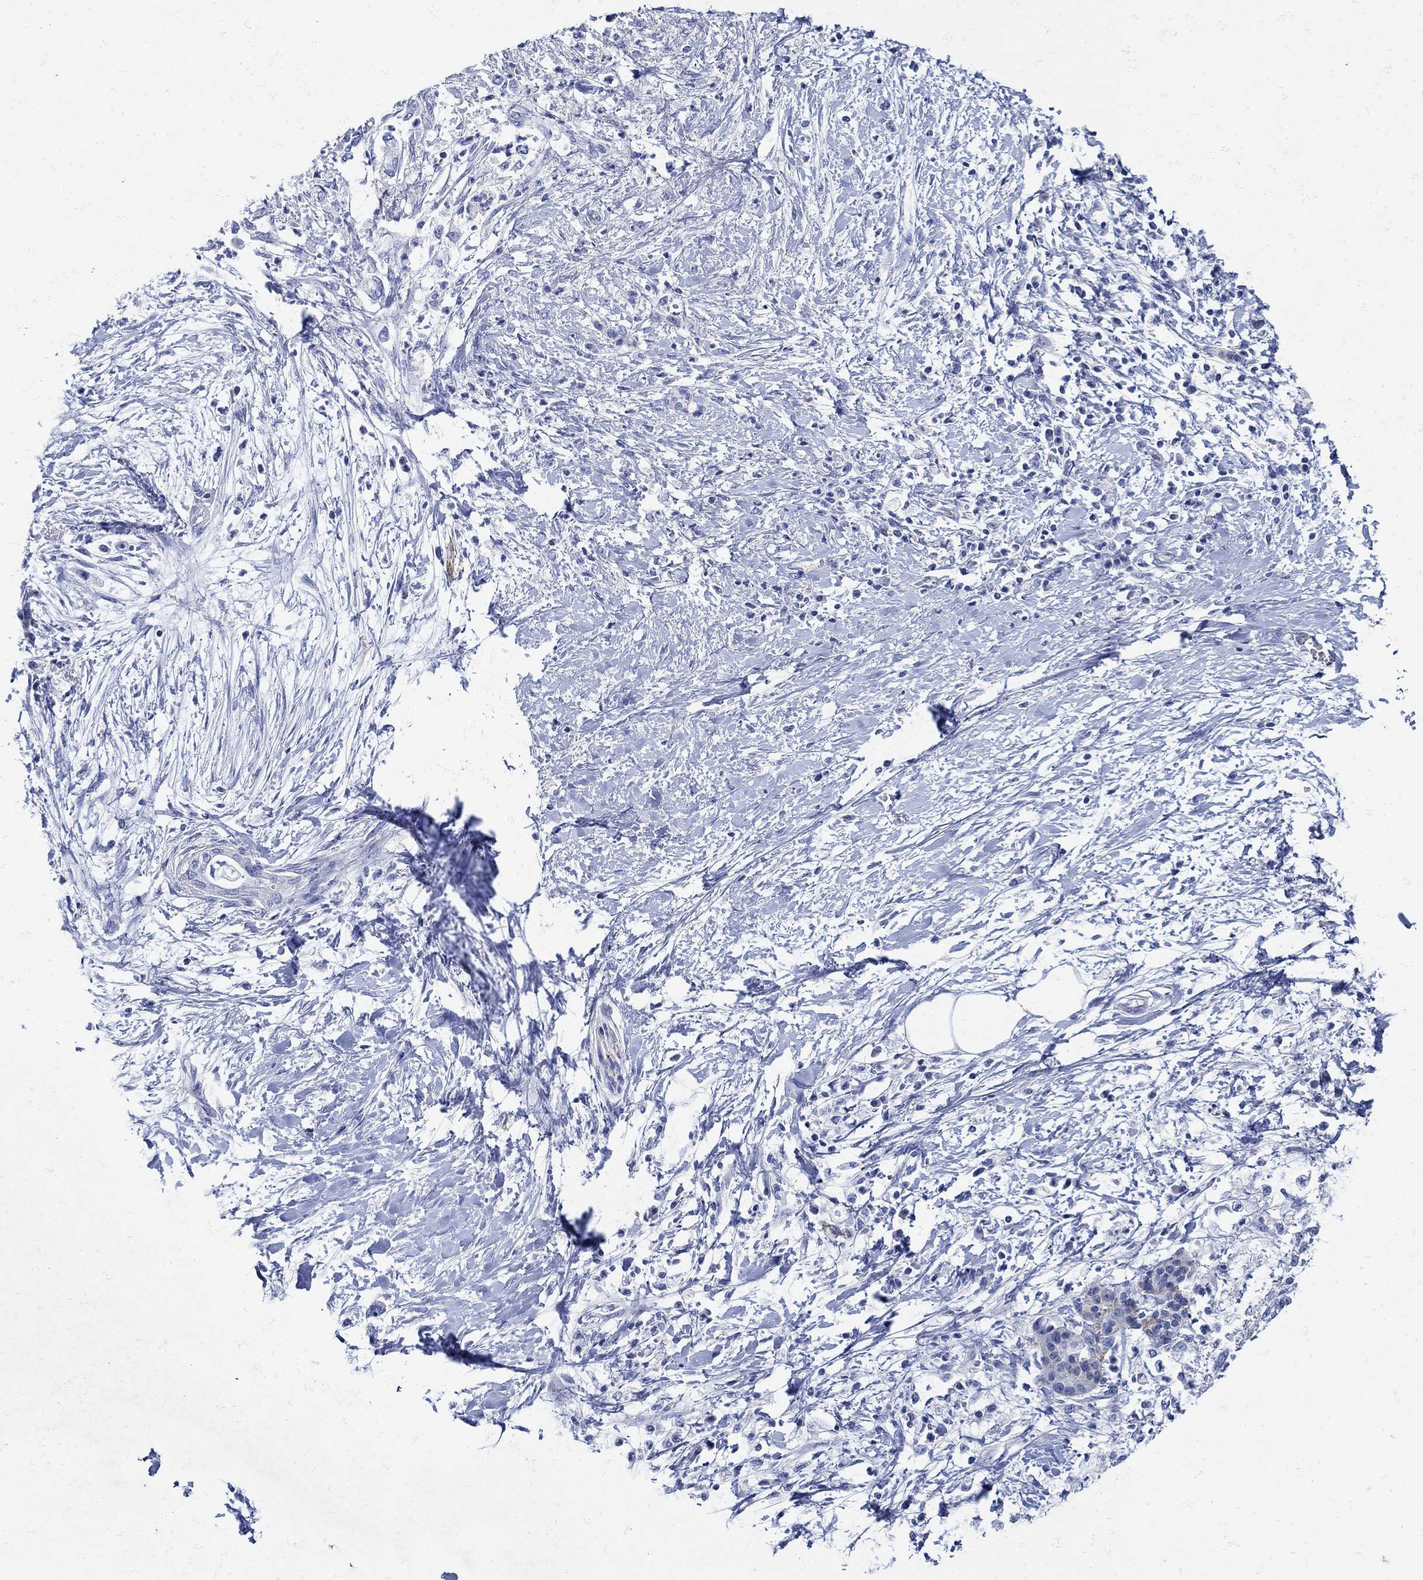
{"staining": {"intensity": "negative", "quantity": "none", "location": "none"}, "tissue": "pancreatic cancer", "cell_type": "Tumor cells", "image_type": "cancer", "snomed": [{"axis": "morphology", "description": "Normal tissue, NOS"}, {"axis": "morphology", "description": "Adenocarcinoma, NOS"}, {"axis": "topography", "description": "Pancreas"}, {"axis": "topography", "description": "Duodenum"}], "caption": "This is an immunohistochemistry photomicrograph of adenocarcinoma (pancreatic). There is no staining in tumor cells.", "gene": "NOS1", "patient": {"sex": "female", "age": 60}}